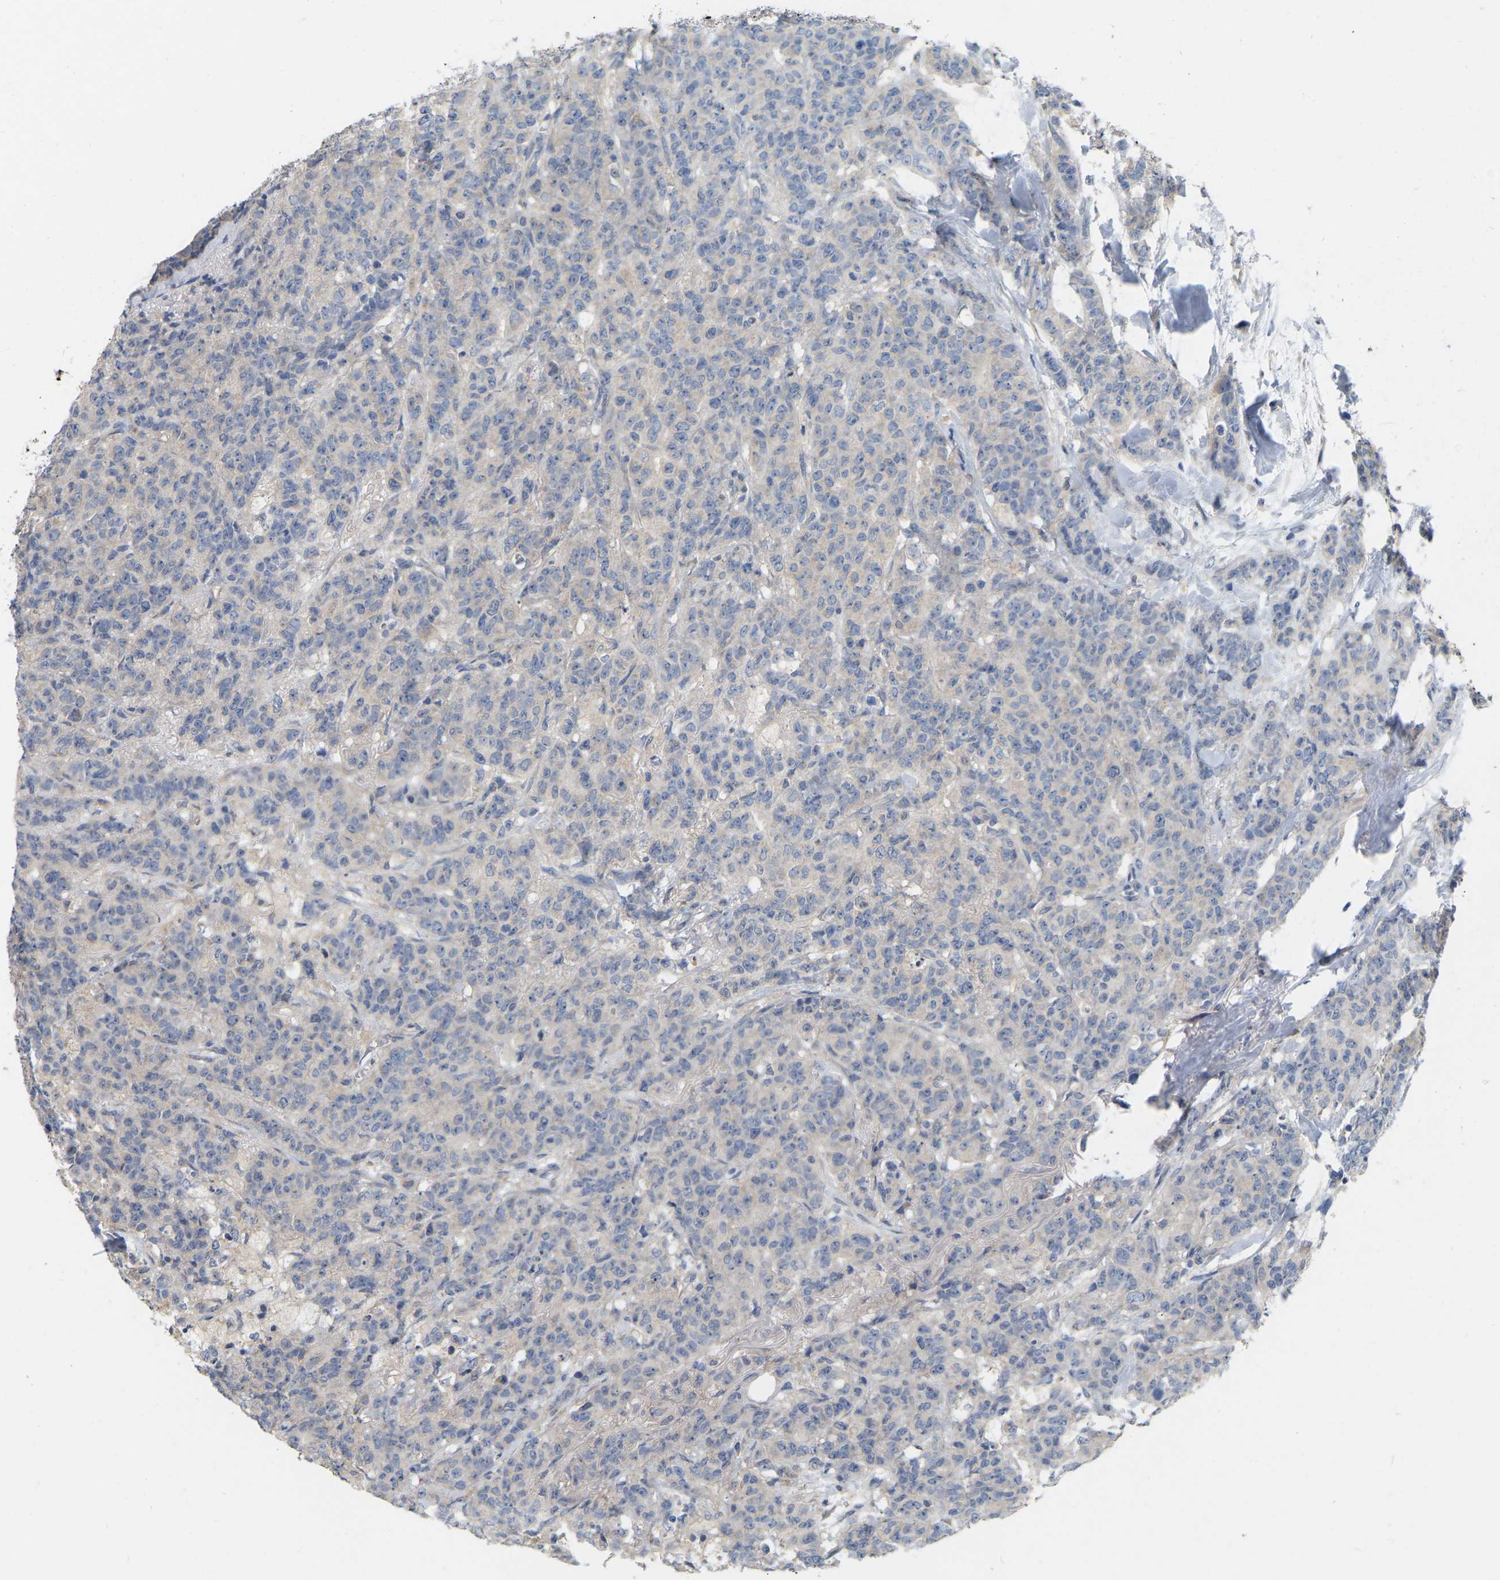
{"staining": {"intensity": "negative", "quantity": "none", "location": "none"}, "tissue": "breast cancer", "cell_type": "Tumor cells", "image_type": "cancer", "snomed": [{"axis": "morphology", "description": "Normal tissue, NOS"}, {"axis": "morphology", "description": "Duct carcinoma"}, {"axis": "topography", "description": "Breast"}], "caption": "Immunohistochemistry (IHC) image of human breast cancer (intraductal carcinoma) stained for a protein (brown), which reveals no staining in tumor cells.", "gene": "WIPI2", "patient": {"sex": "female", "age": 40}}